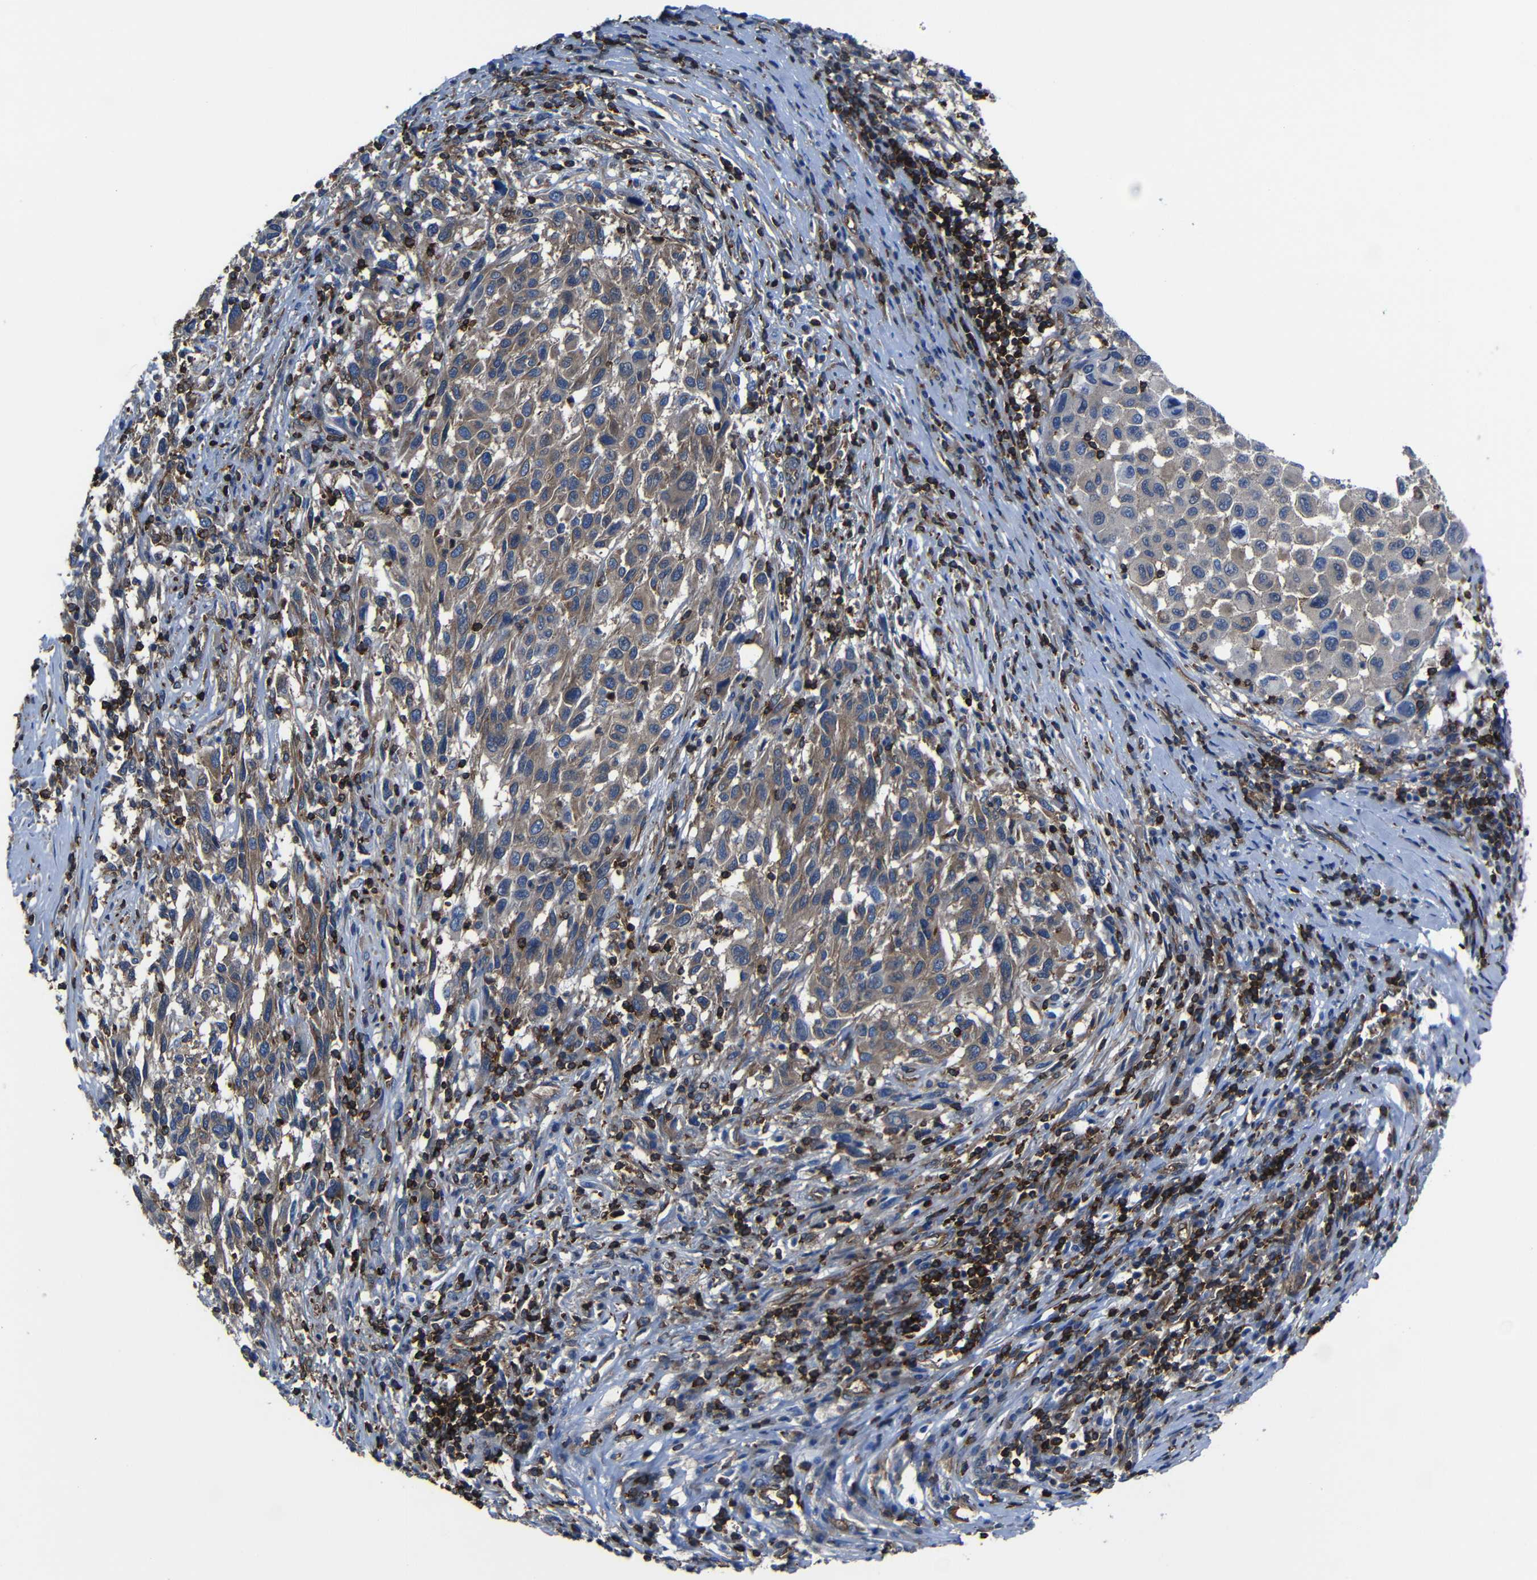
{"staining": {"intensity": "weak", "quantity": ">75%", "location": "cytoplasmic/membranous"}, "tissue": "melanoma", "cell_type": "Tumor cells", "image_type": "cancer", "snomed": [{"axis": "morphology", "description": "Malignant melanoma, Metastatic site"}, {"axis": "topography", "description": "Lymph node"}], "caption": "IHC micrograph of malignant melanoma (metastatic site) stained for a protein (brown), which displays low levels of weak cytoplasmic/membranous staining in about >75% of tumor cells.", "gene": "ARHGEF1", "patient": {"sex": "male", "age": 61}}